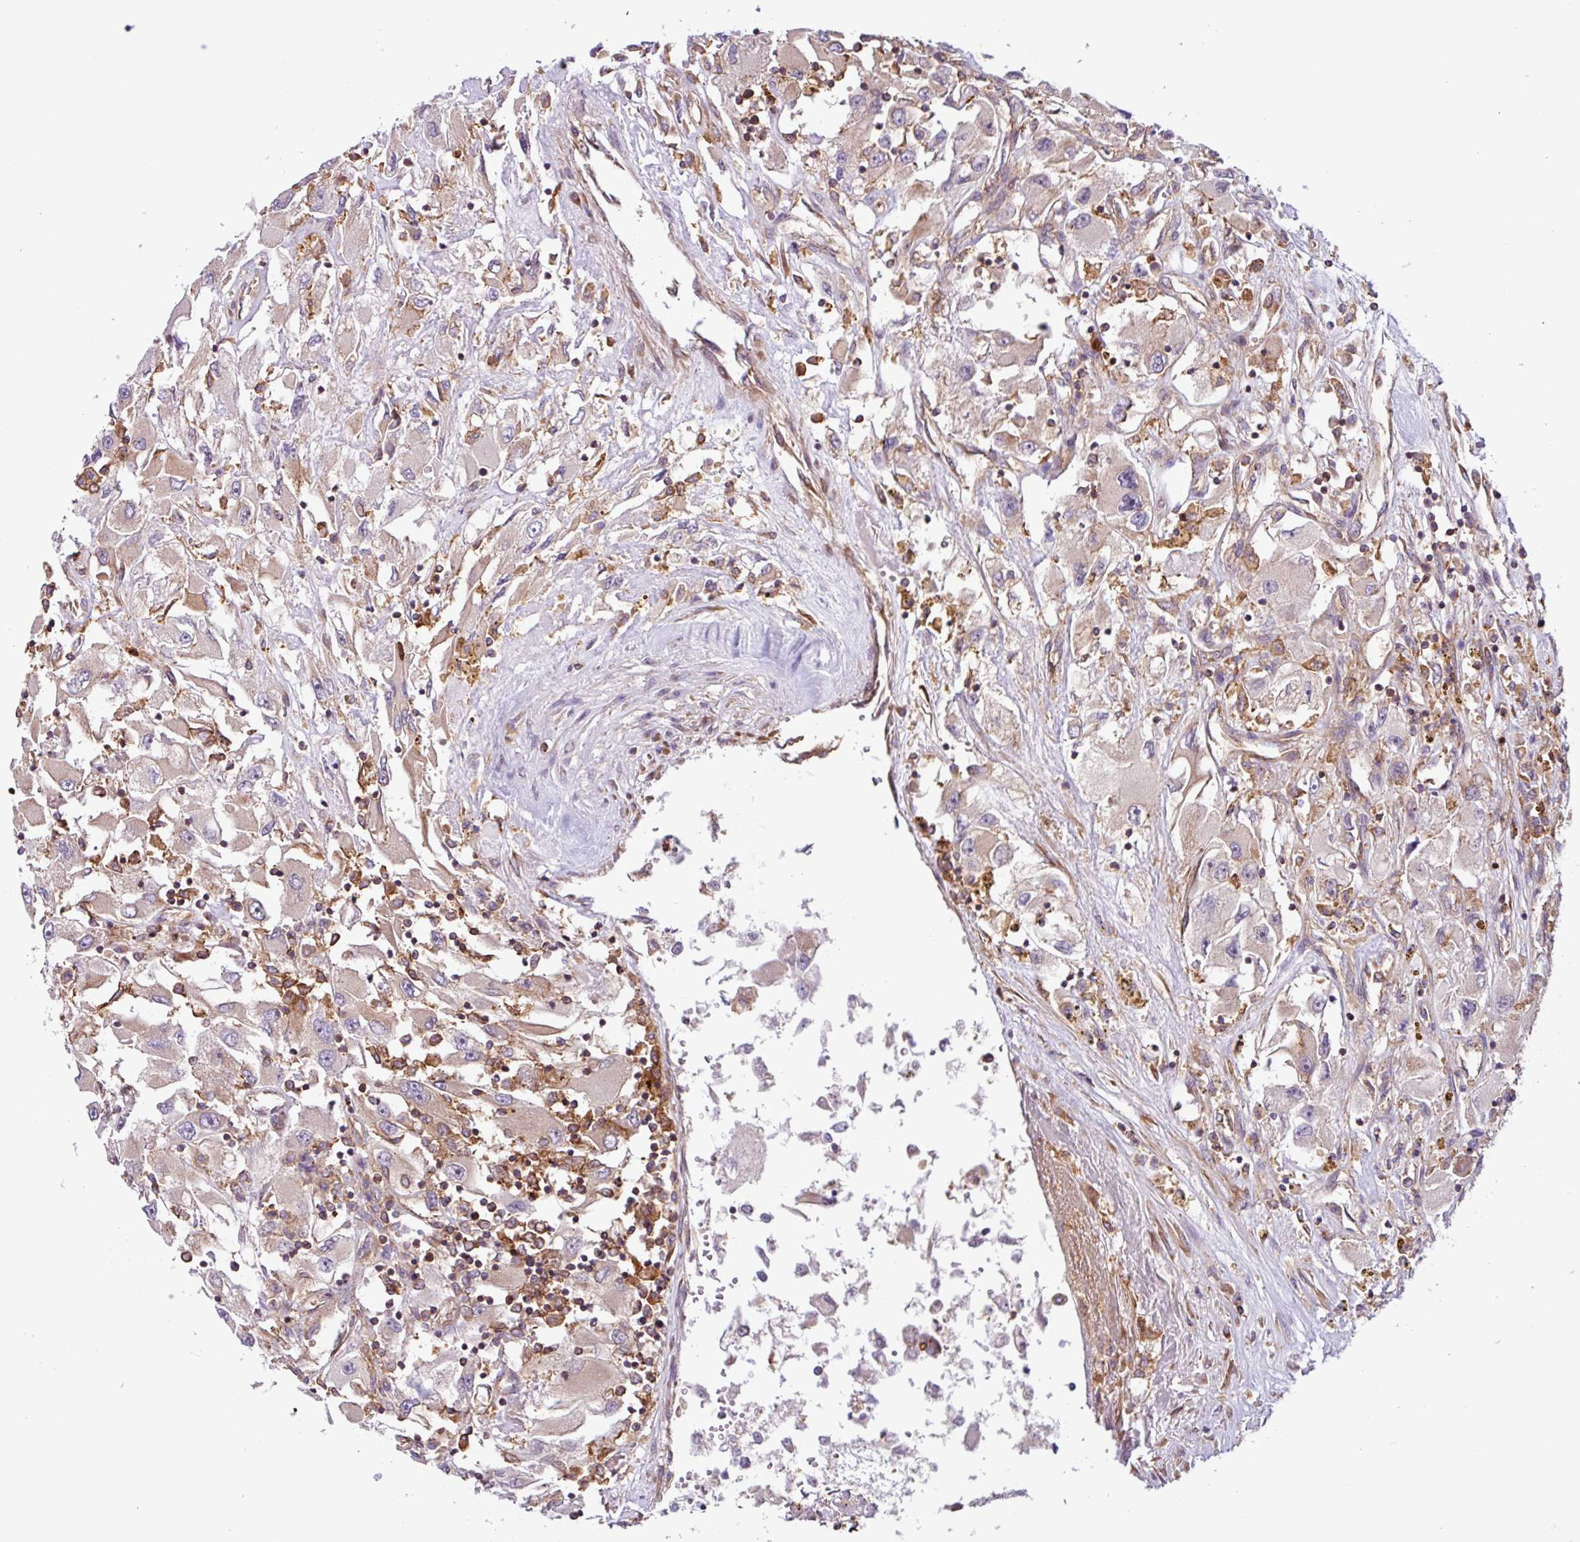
{"staining": {"intensity": "negative", "quantity": "none", "location": "none"}, "tissue": "renal cancer", "cell_type": "Tumor cells", "image_type": "cancer", "snomed": [{"axis": "morphology", "description": "Adenocarcinoma, NOS"}, {"axis": "topography", "description": "Kidney"}], "caption": "Immunohistochemistry micrograph of human renal cancer stained for a protein (brown), which shows no expression in tumor cells.", "gene": "ACTR3", "patient": {"sex": "female", "age": 52}}